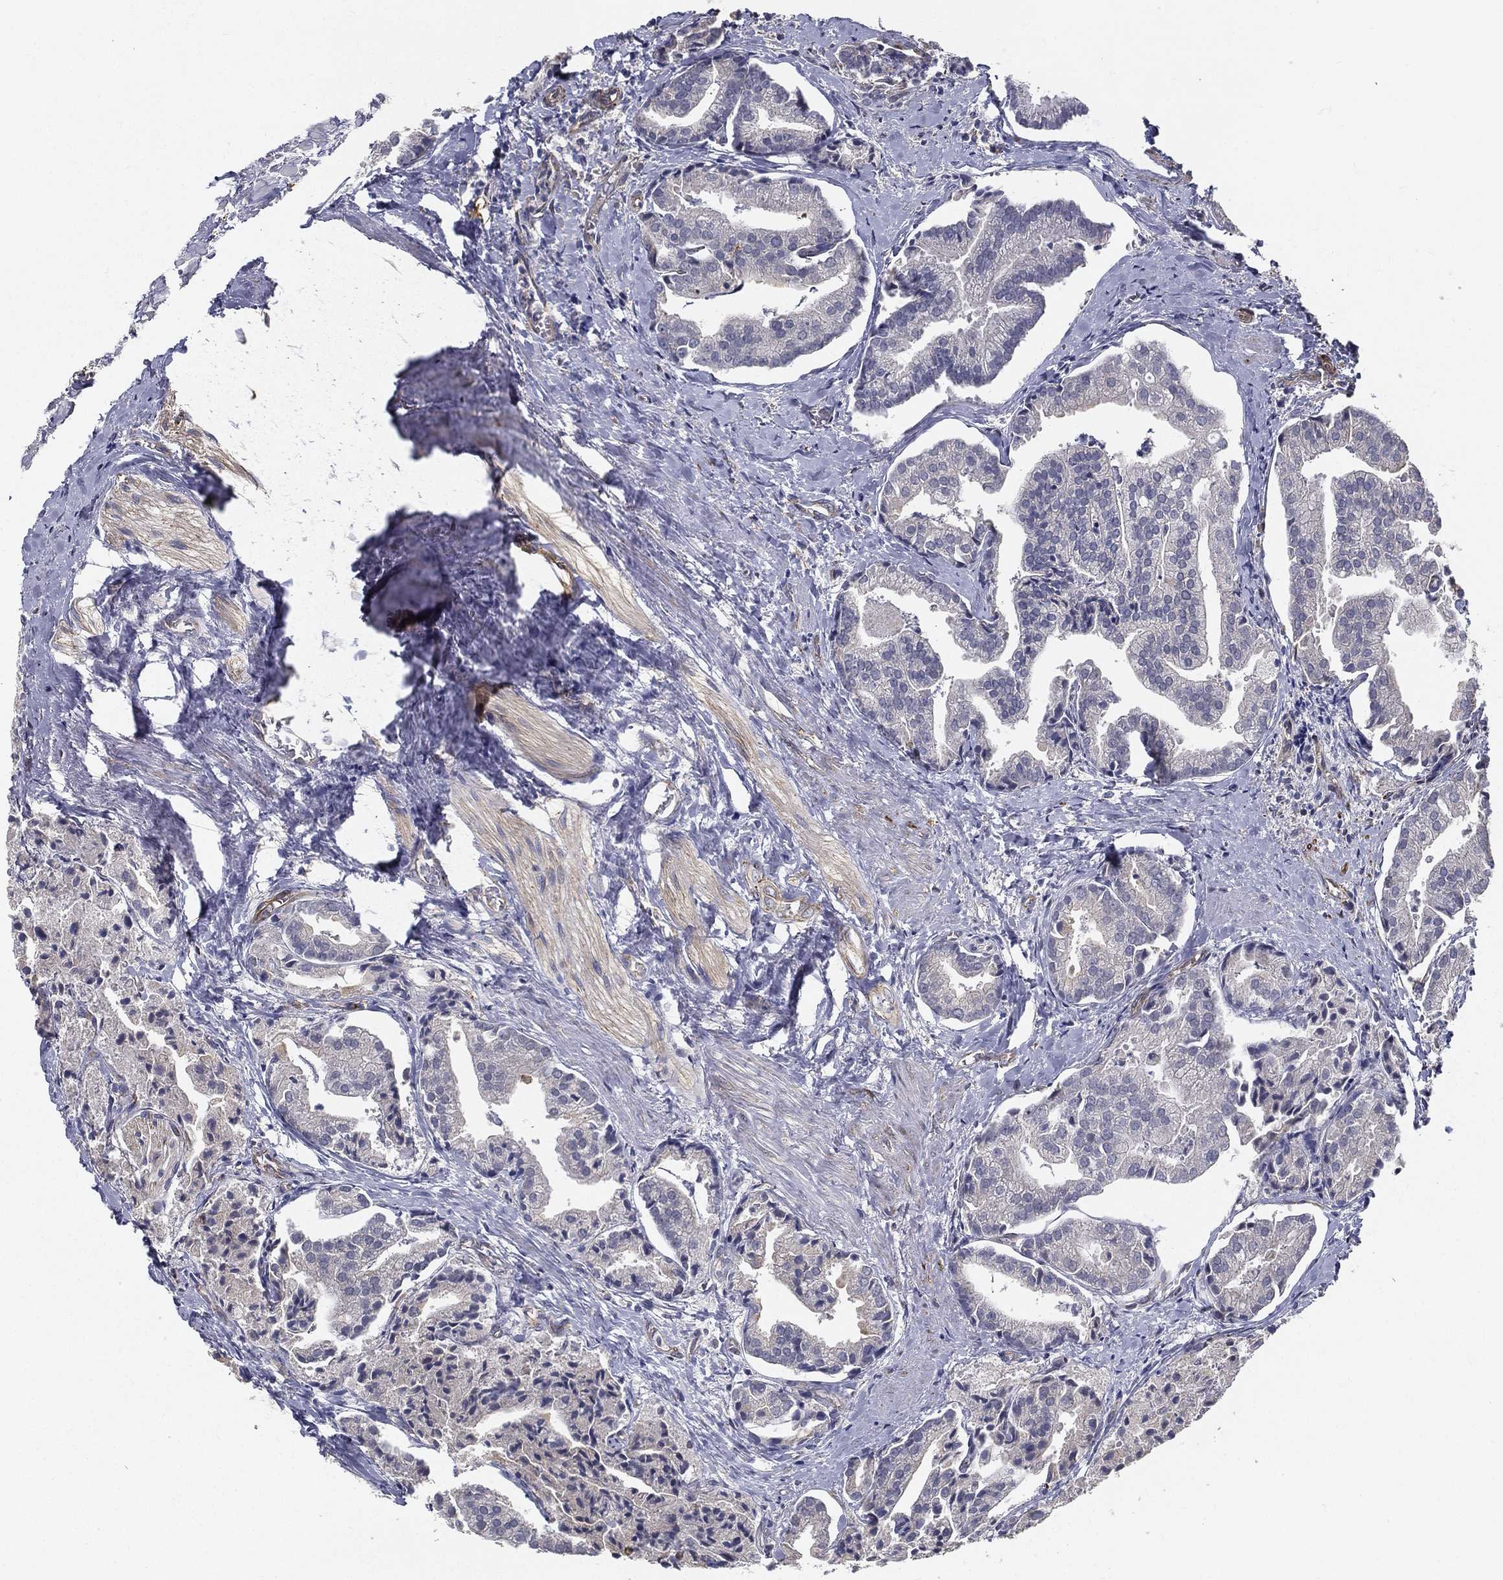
{"staining": {"intensity": "negative", "quantity": "none", "location": "none"}, "tissue": "prostate cancer", "cell_type": "Tumor cells", "image_type": "cancer", "snomed": [{"axis": "morphology", "description": "Adenocarcinoma, NOS"}, {"axis": "topography", "description": "Prostate and seminal vesicle, NOS"}, {"axis": "topography", "description": "Prostate"}], "caption": "Immunohistochemical staining of human prostate cancer (adenocarcinoma) reveals no significant expression in tumor cells.", "gene": "LRRC56", "patient": {"sex": "male", "age": 44}}